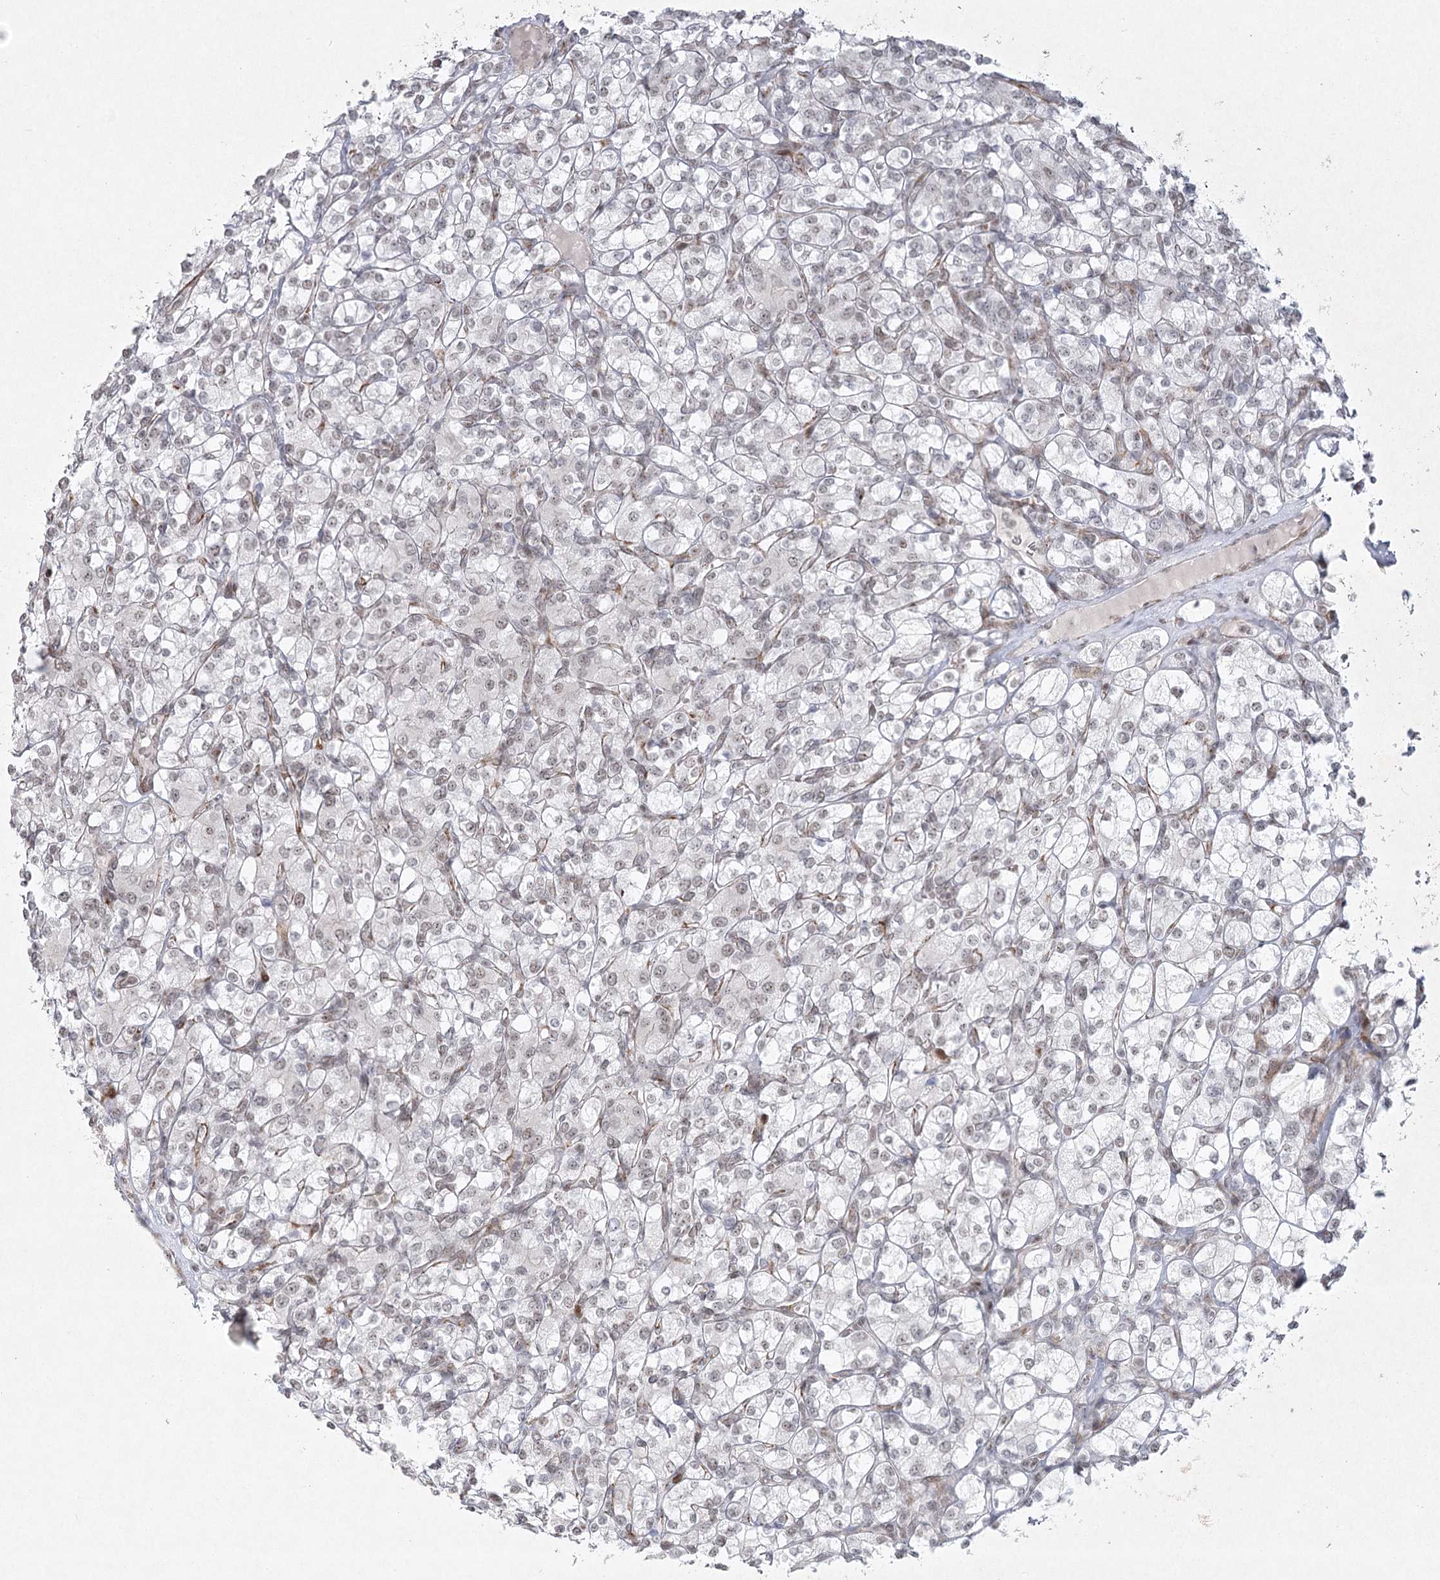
{"staining": {"intensity": "weak", "quantity": "25%-75%", "location": "nuclear"}, "tissue": "renal cancer", "cell_type": "Tumor cells", "image_type": "cancer", "snomed": [{"axis": "morphology", "description": "Adenocarcinoma, NOS"}, {"axis": "topography", "description": "Kidney"}], "caption": "Renal adenocarcinoma tissue reveals weak nuclear expression in approximately 25%-75% of tumor cells, visualized by immunohistochemistry. Using DAB (3,3'-diaminobenzidine) (brown) and hematoxylin (blue) stains, captured at high magnification using brightfield microscopy.", "gene": "U2SURP", "patient": {"sex": "male", "age": 77}}